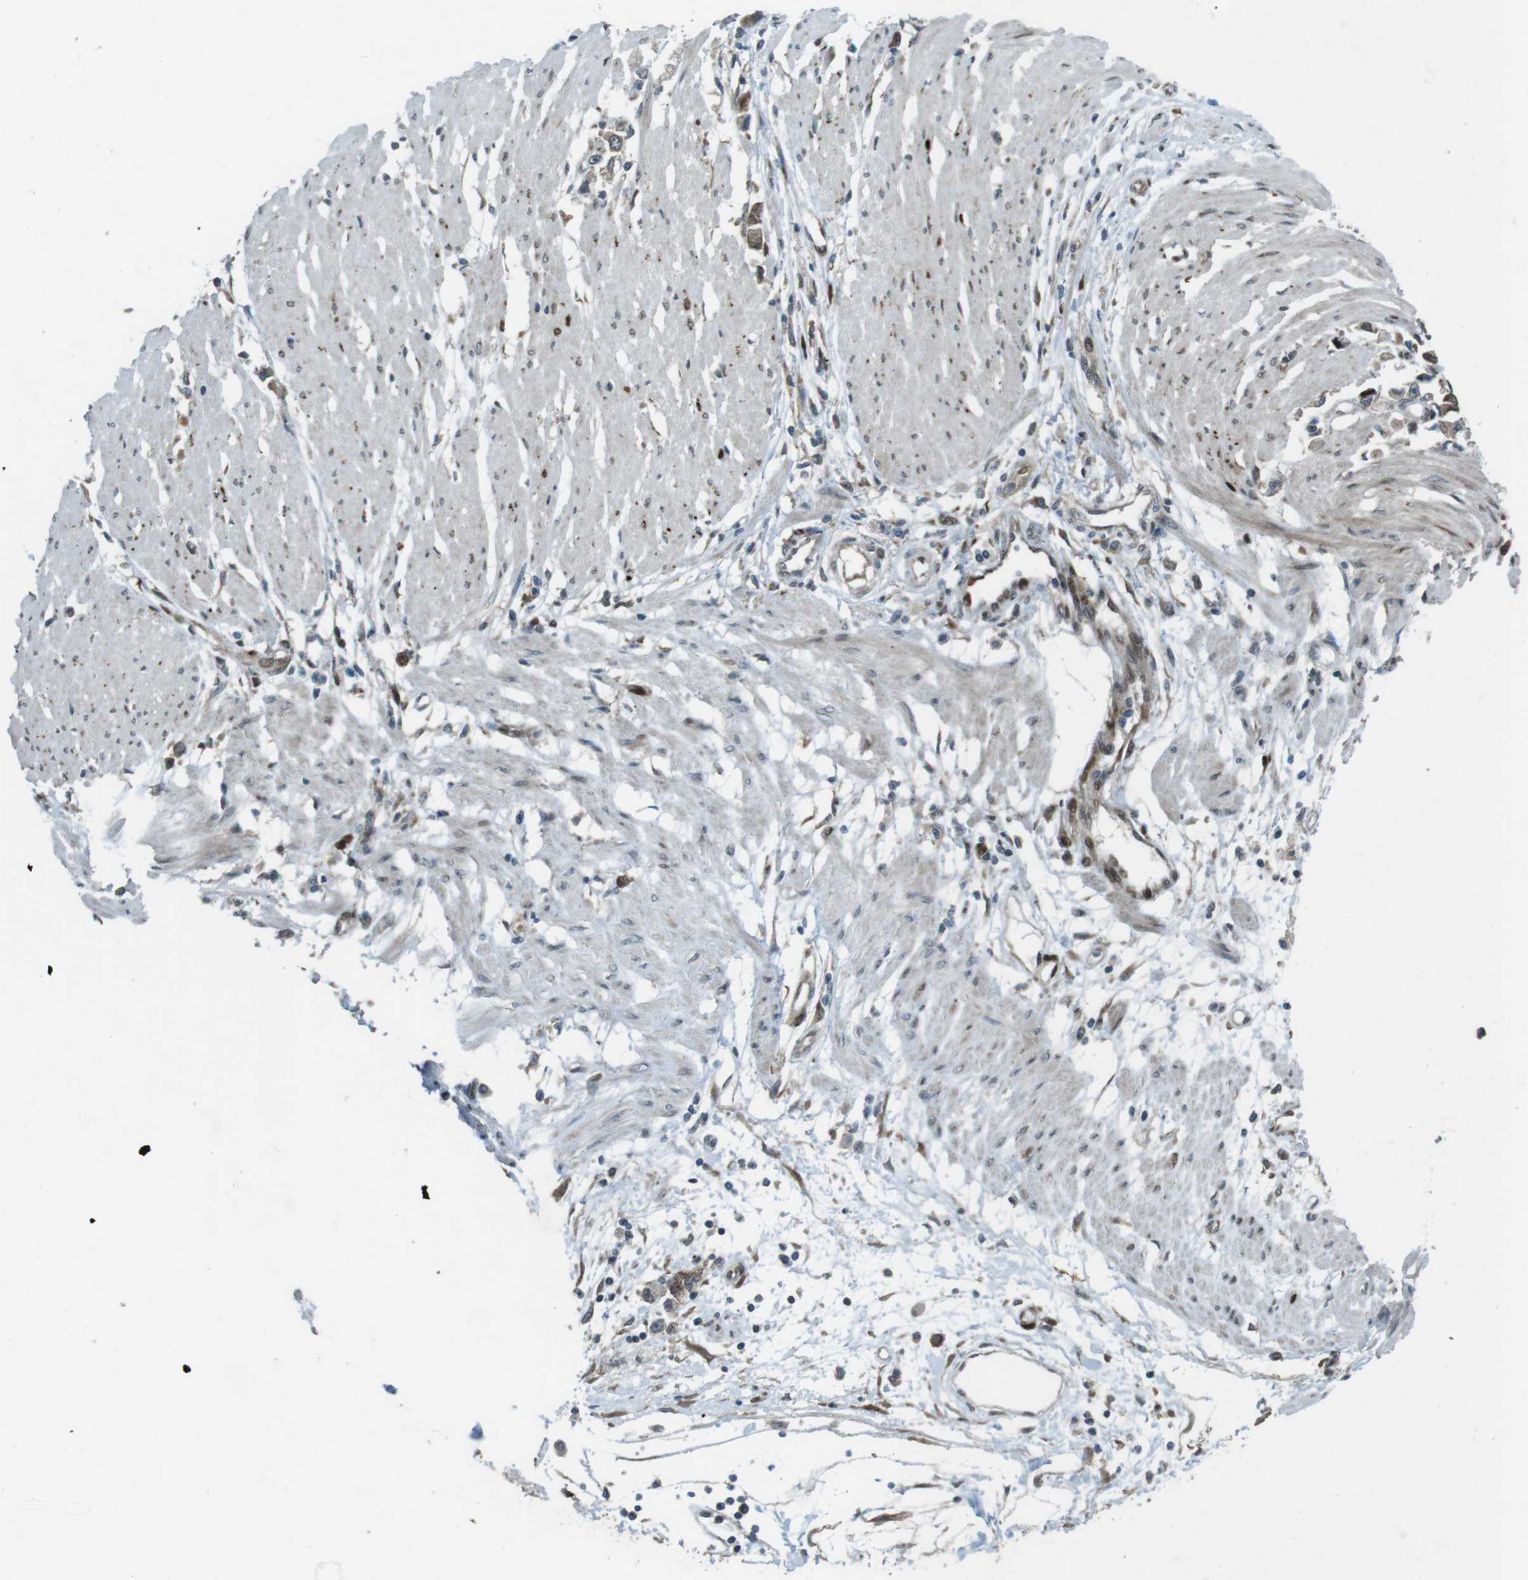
{"staining": {"intensity": "weak", "quantity": "25%-75%", "location": "cytoplasmic/membranous"}, "tissue": "stomach cancer", "cell_type": "Tumor cells", "image_type": "cancer", "snomed": [{"axis": "morphology", "description": "Adenocarcinoma, NOS"}, {"axis": "topography", "description": "Stomach"}], "caption": "This histopathology image exhibits immunohistochemistry (IHC) staining of adenocarcinoma (stomach), with low weak cytoplasmic/membranous expression in about 25%-75% of tumor cells.", "gene": "ZNF330", "patient": {"sex": "female", "age": 59}}